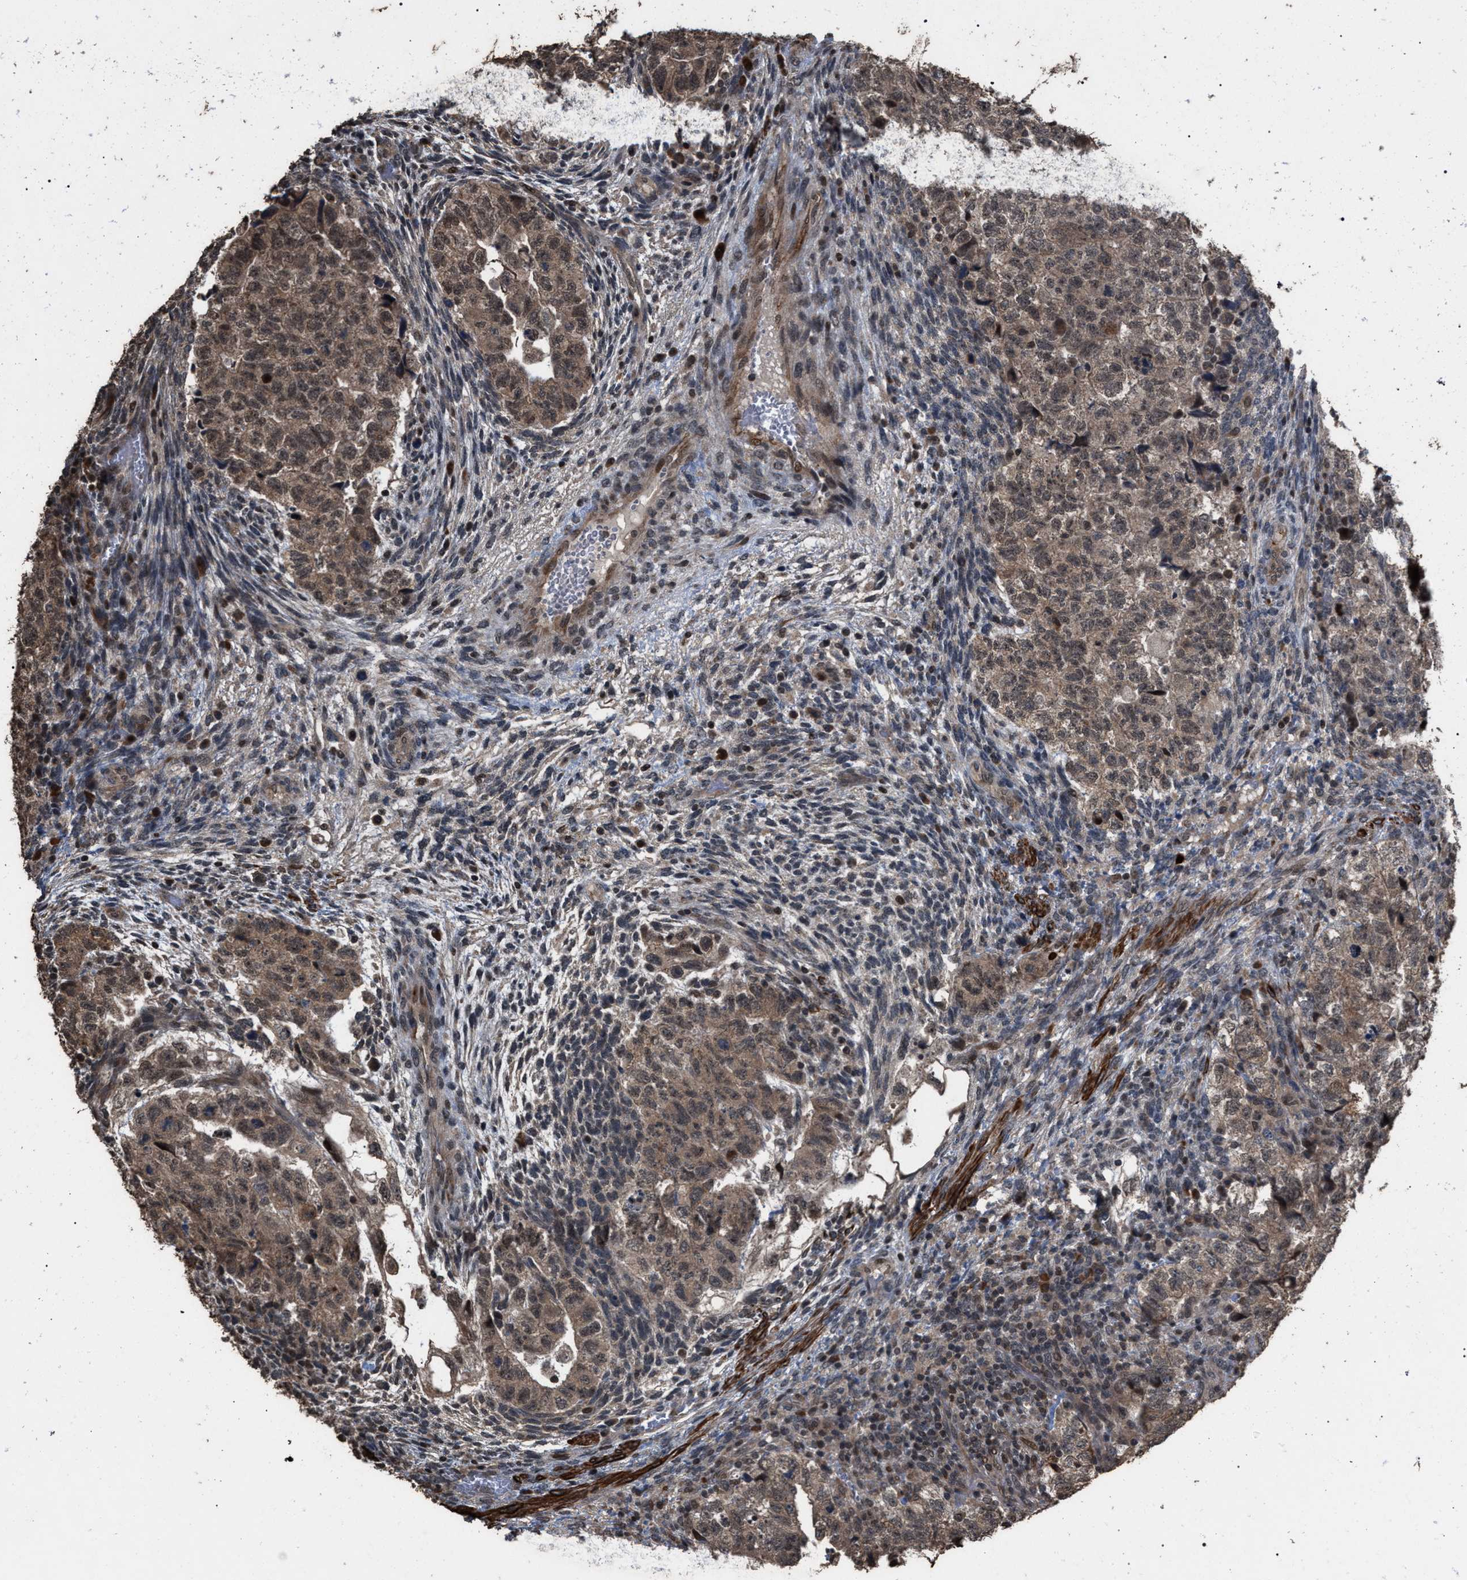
{"staining": {"intensity": "weak", "quantity": ">75%", "location": "cytoplasmic/membranous"}, "tissue": "testis cancer", "cell_type": "Tumor cells", "image_type": "cancer", "snomed": [{"axis": "morphology", "description": "Carcinoma, Embryonal, NOS"}, {"axis": "topography", "description": "Testis"}], "caption": "Human testis embryonal carcinoma stained with a protein marker displays weak staining in tumor cells.", "gene": "NAA35", "patient": {"sex": "male", "age": 36}}